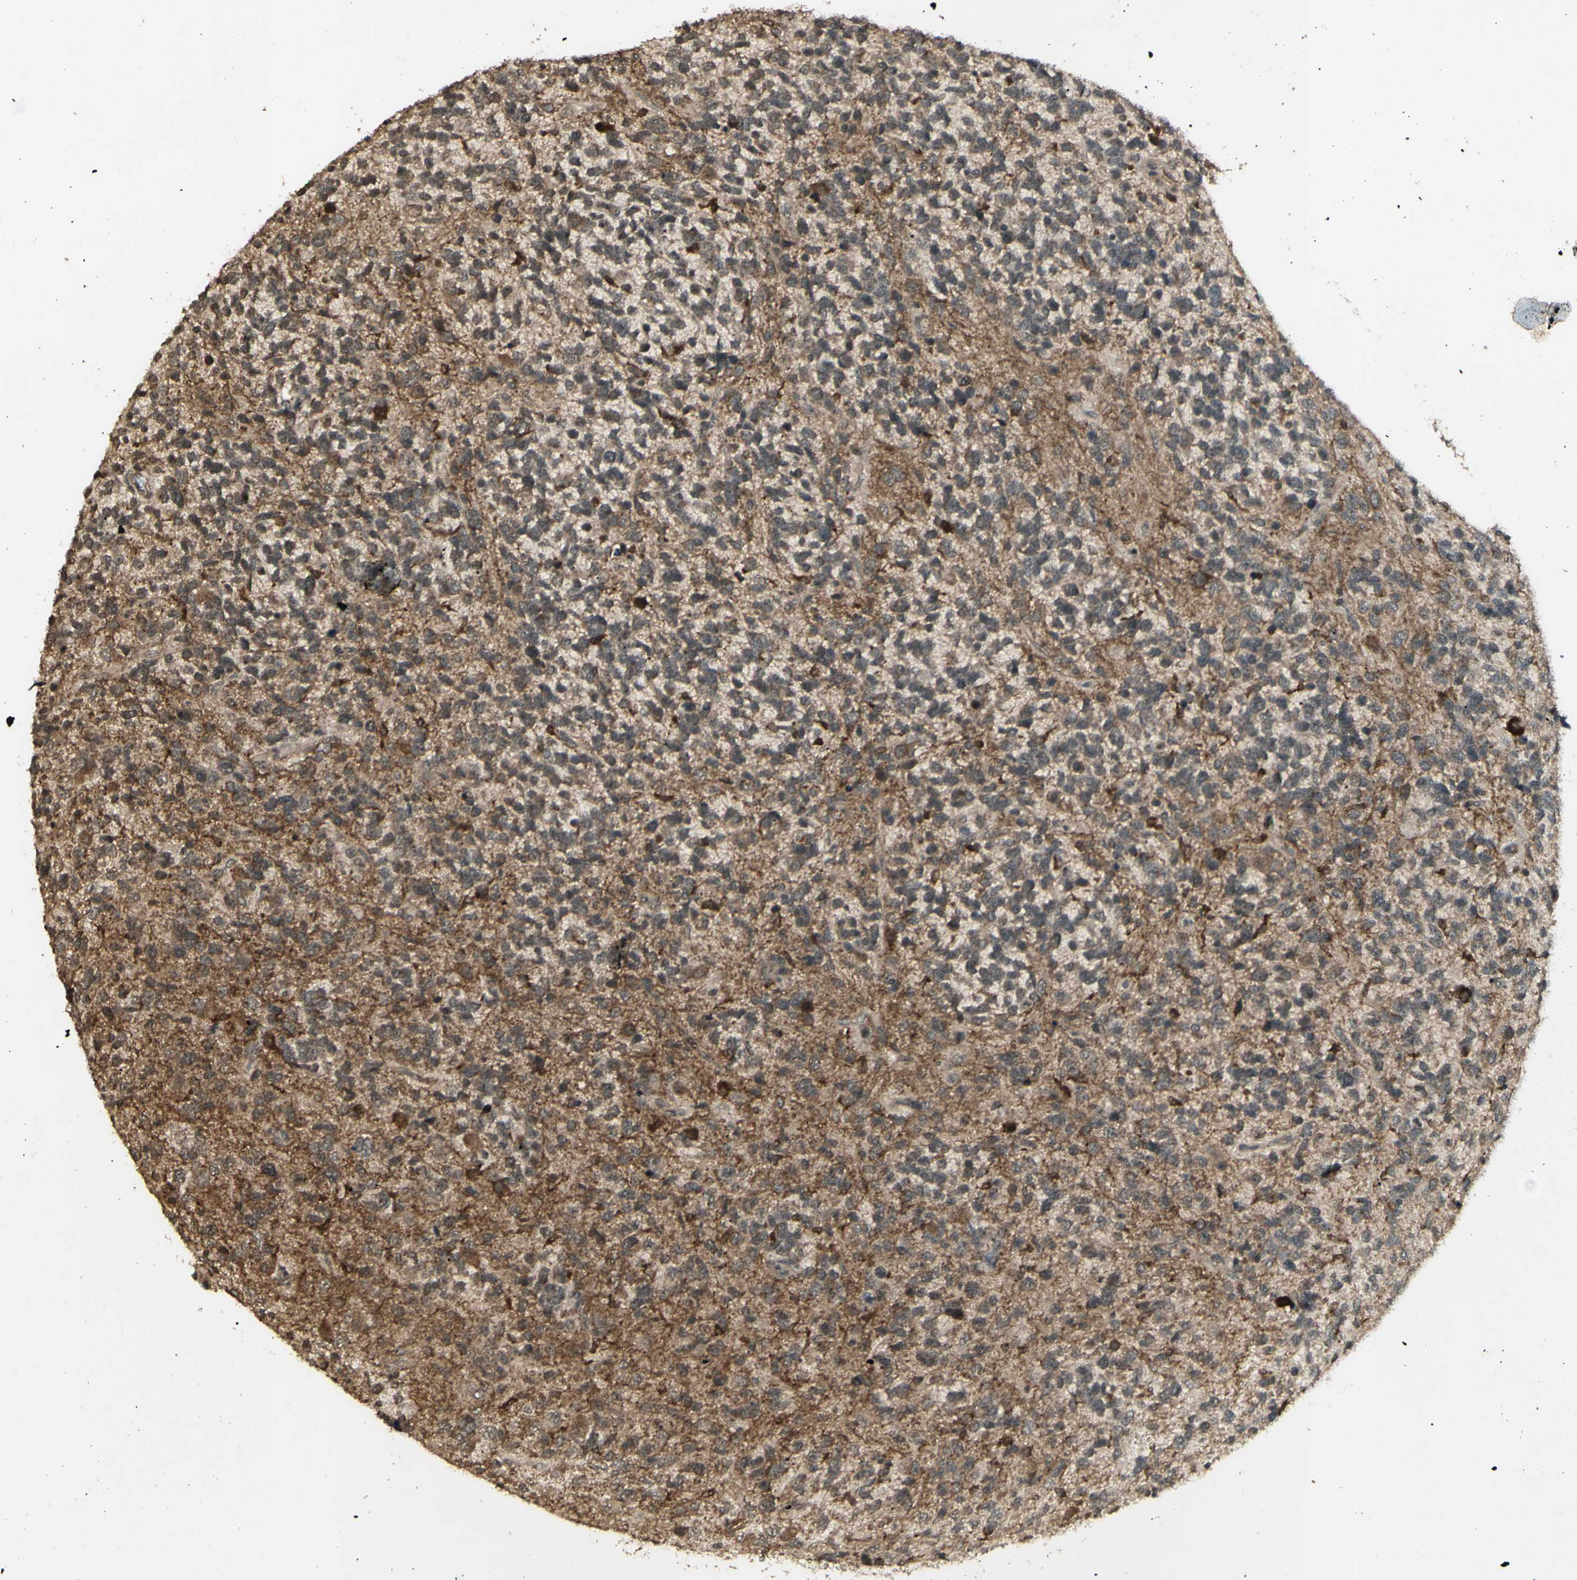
{"staining": {"intensity": "moderate", "quantity": ">75%", "location": "cytoplasmic/membranous,nuclear"}, "tissue": "glioma", "cell_type": "Tumor cells", "image_type": "cancer", "snomed": [{"axis": "morphology", "description": "Glioma, malignant, High grade"}, {"axis": "topography", "description": "Brain"}], "caption": "Moderate cytoplasmic/membranous and nuclear staining for a protein is appreciated in approximately >75% of tumor cells of glioma using immunohistochemistry (IHC).", "gene": "BLNK", "patient": {"sex": "female", "age": 58}}